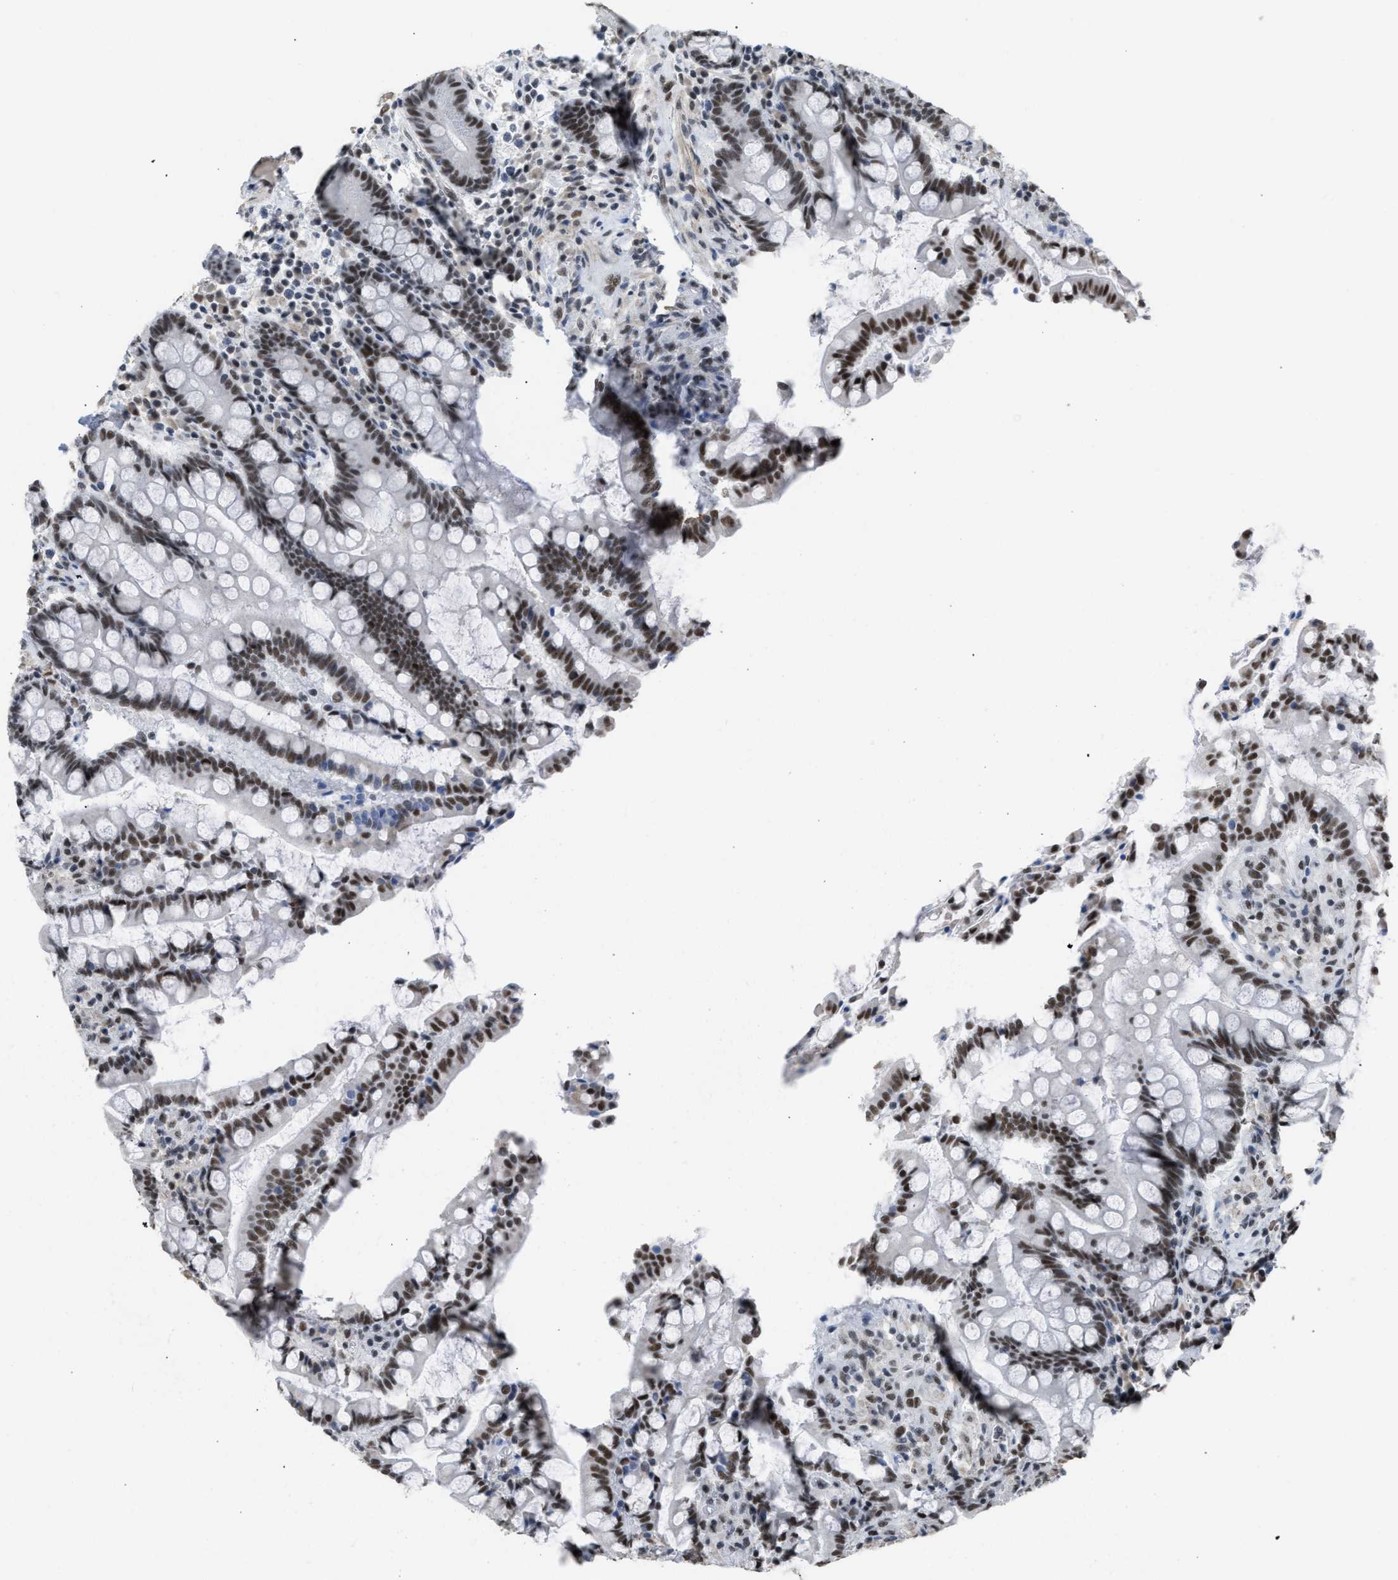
{"staining": {"intensity": "weak", "quantity": ">75%", "location": "nuclear"}, "tissue": "colon", "cell_type": "Endothelial cells", "image_type": "normal", "snomed": [{"axis": "morphology", "description": "Normal tissue, NOS"}, {"axis": "topography", "description": "Colon"}], "caption": "Immunohistochemistry of unremarkable colon reveals low levels of weak nuclear positivity in about >75% of endothelial cells.", "gene": "SCAF4", "patient": {"sex": "male", "age": 73}}